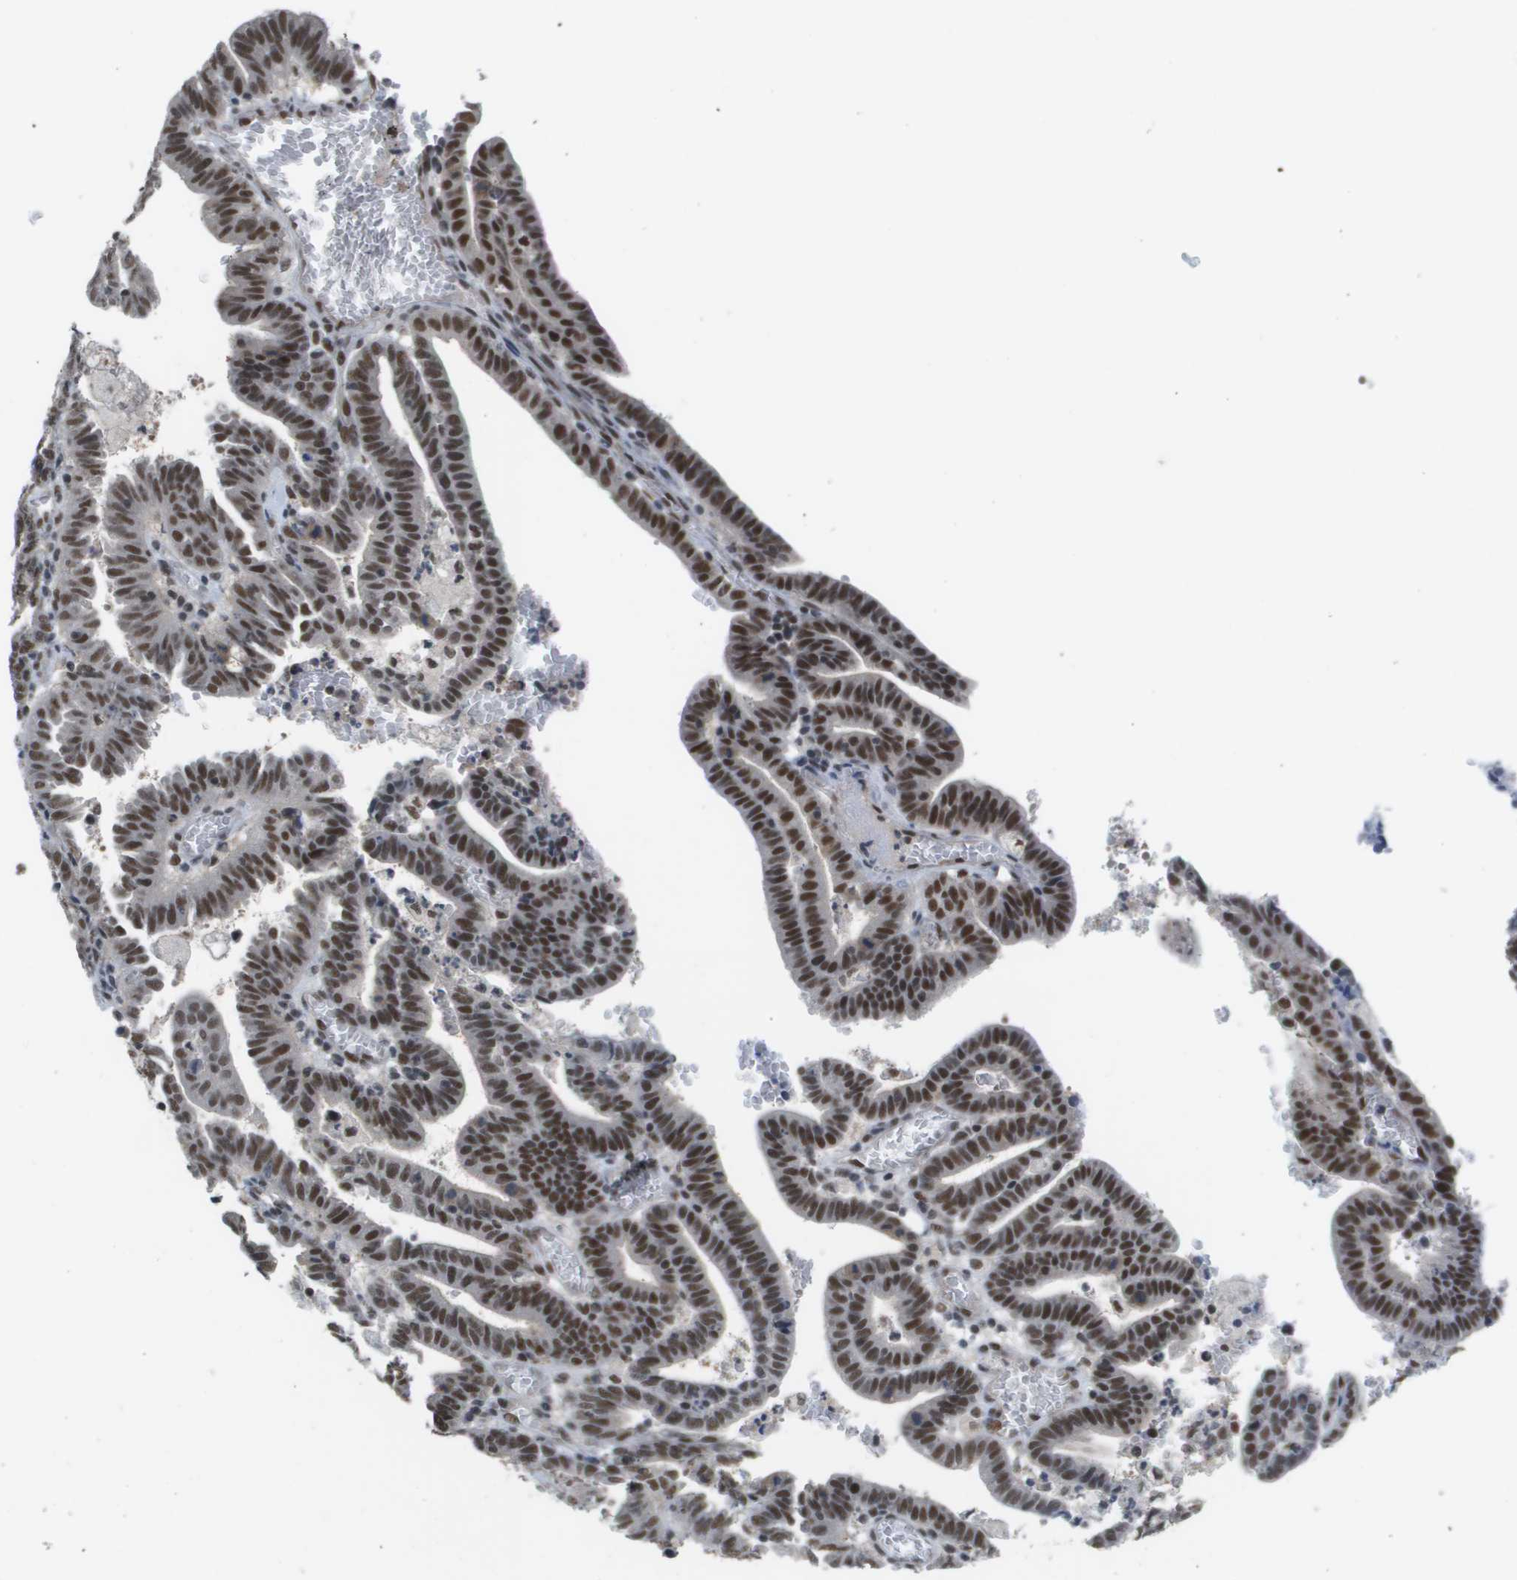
{"staining": {"intensity": "moderate", "quantity": ">75%", "location": "nuclear"}, "tissue": "endometrial cancer", "cell_type": "Tumor cells", "image_type": "cancer", "snomed": [{"axis": "morphology", "description": "Adenocarcinoma, NOS"}, {"axis": "topography", "description": "Uterus"}], "caption": "Endometrial cancer (adenocarcinoma) was stained to show a protein in brown. There is medium levels of moderate nuclear positivity in approximately >75% of tumor cells. The staining was performed using DAB, with brown indicating positive protein expression. Nuclei are stained blue with hematoxylin.", "gene": "ISY1", "patient": {"sex": "female", "age": 83}}